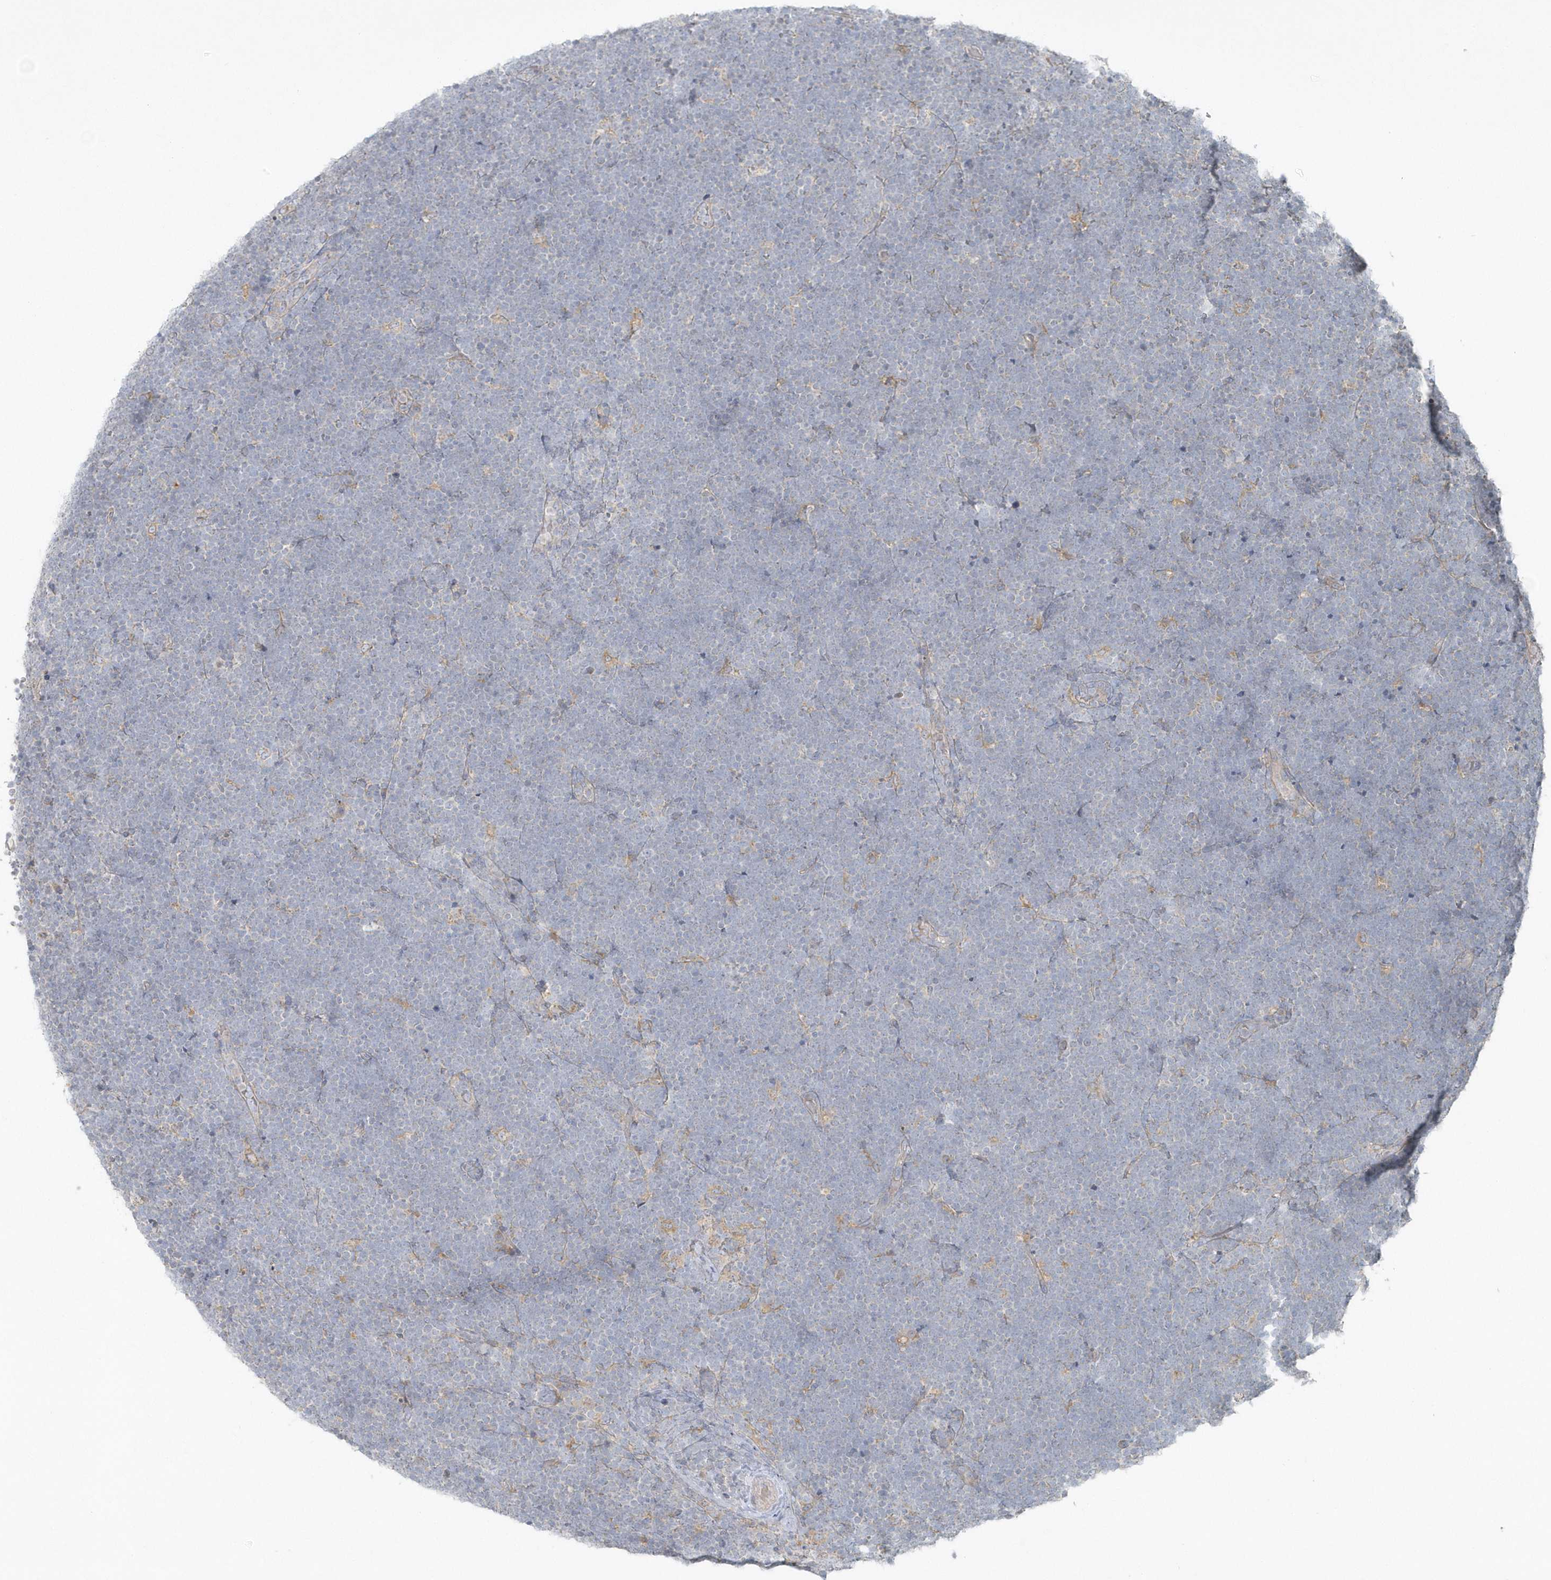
{"staining": {"intensity": "negative", "quantity": "none", "location": "none"}, "tissue": "lymphoma", "cell_type": "Tumor cells", "image_type": "cancer", "snomed": [{"axis": "morphology", "description": "Malignant lymphoma, non-Hodgkin's type, High grade"}, {"axis": "topography", "description": "Lymph node"}], "caption": "Tumor cells show no significant protein positivity in lymphoma.", "gene": "BLTP3A", "patient": {"sex": "male", "age": 13}}